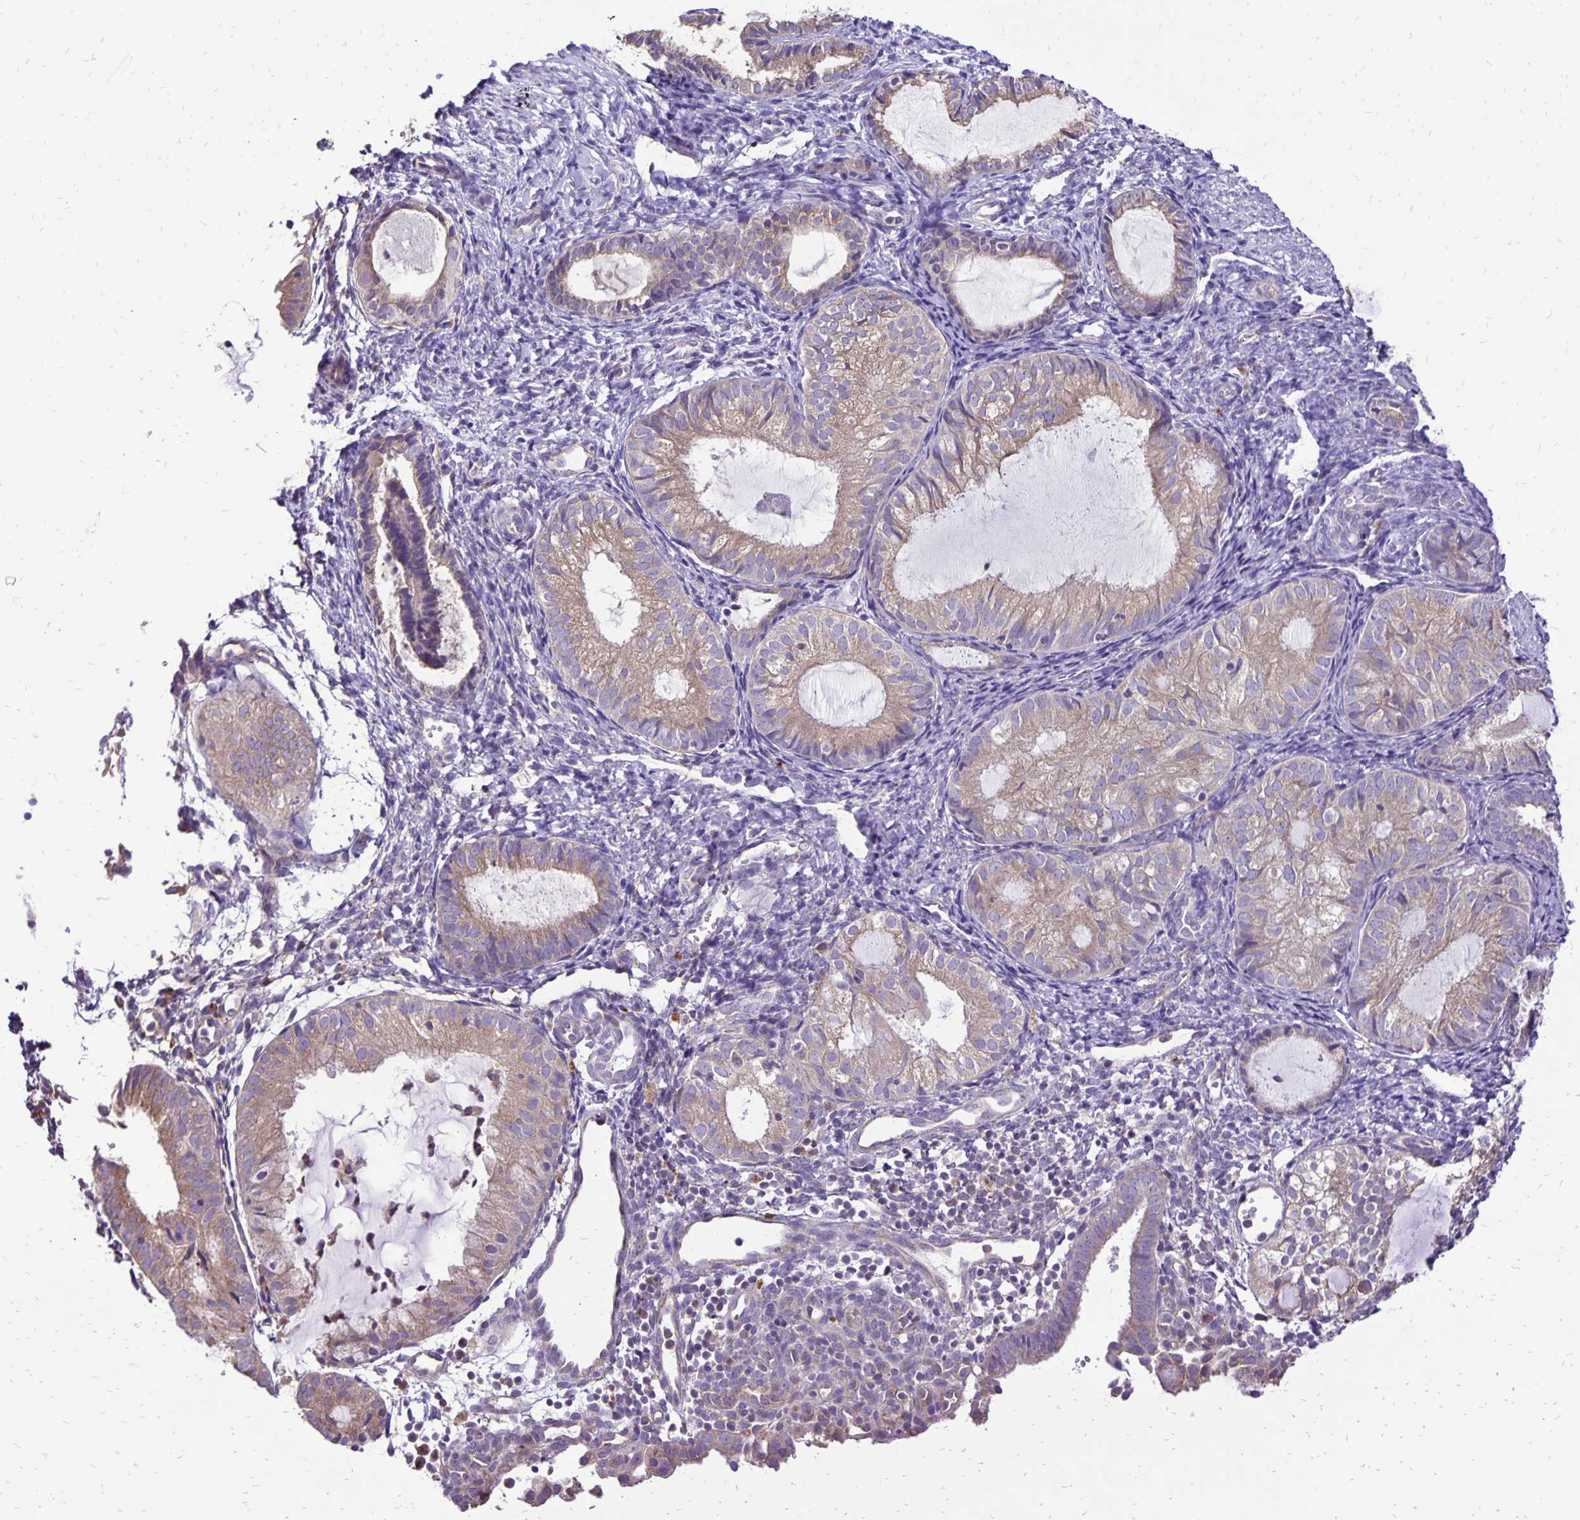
{"staining": {"intensity": "weak", "quantity": ">75%", "location": "cytoplasmic/membranous"}, "tissue": "endometrial cancer", "cell_type": "Tumor cells", "image_type": "cancer", "snomed": [{"axis": "morphology", "description": "Normal tissue, NOS"}, {"axis": "morphology", "description": "Adenocarcinoma, NOS"}, {"axis": "topography", "description": "Smooth muscle"}, {"axis": "topography", "description": "Endometrium"}, {"axis": "topography", "description": "Myometrium, NOS"}], "caption": "Endometrial cancer (adenocarcinoma) stained for a protein (brown) displays weak cytoplasmic/membranous positive expression in about >75% of tumor cells.", "gene": "EIF5A", "patient": {"sex": "female", "age": 81}}